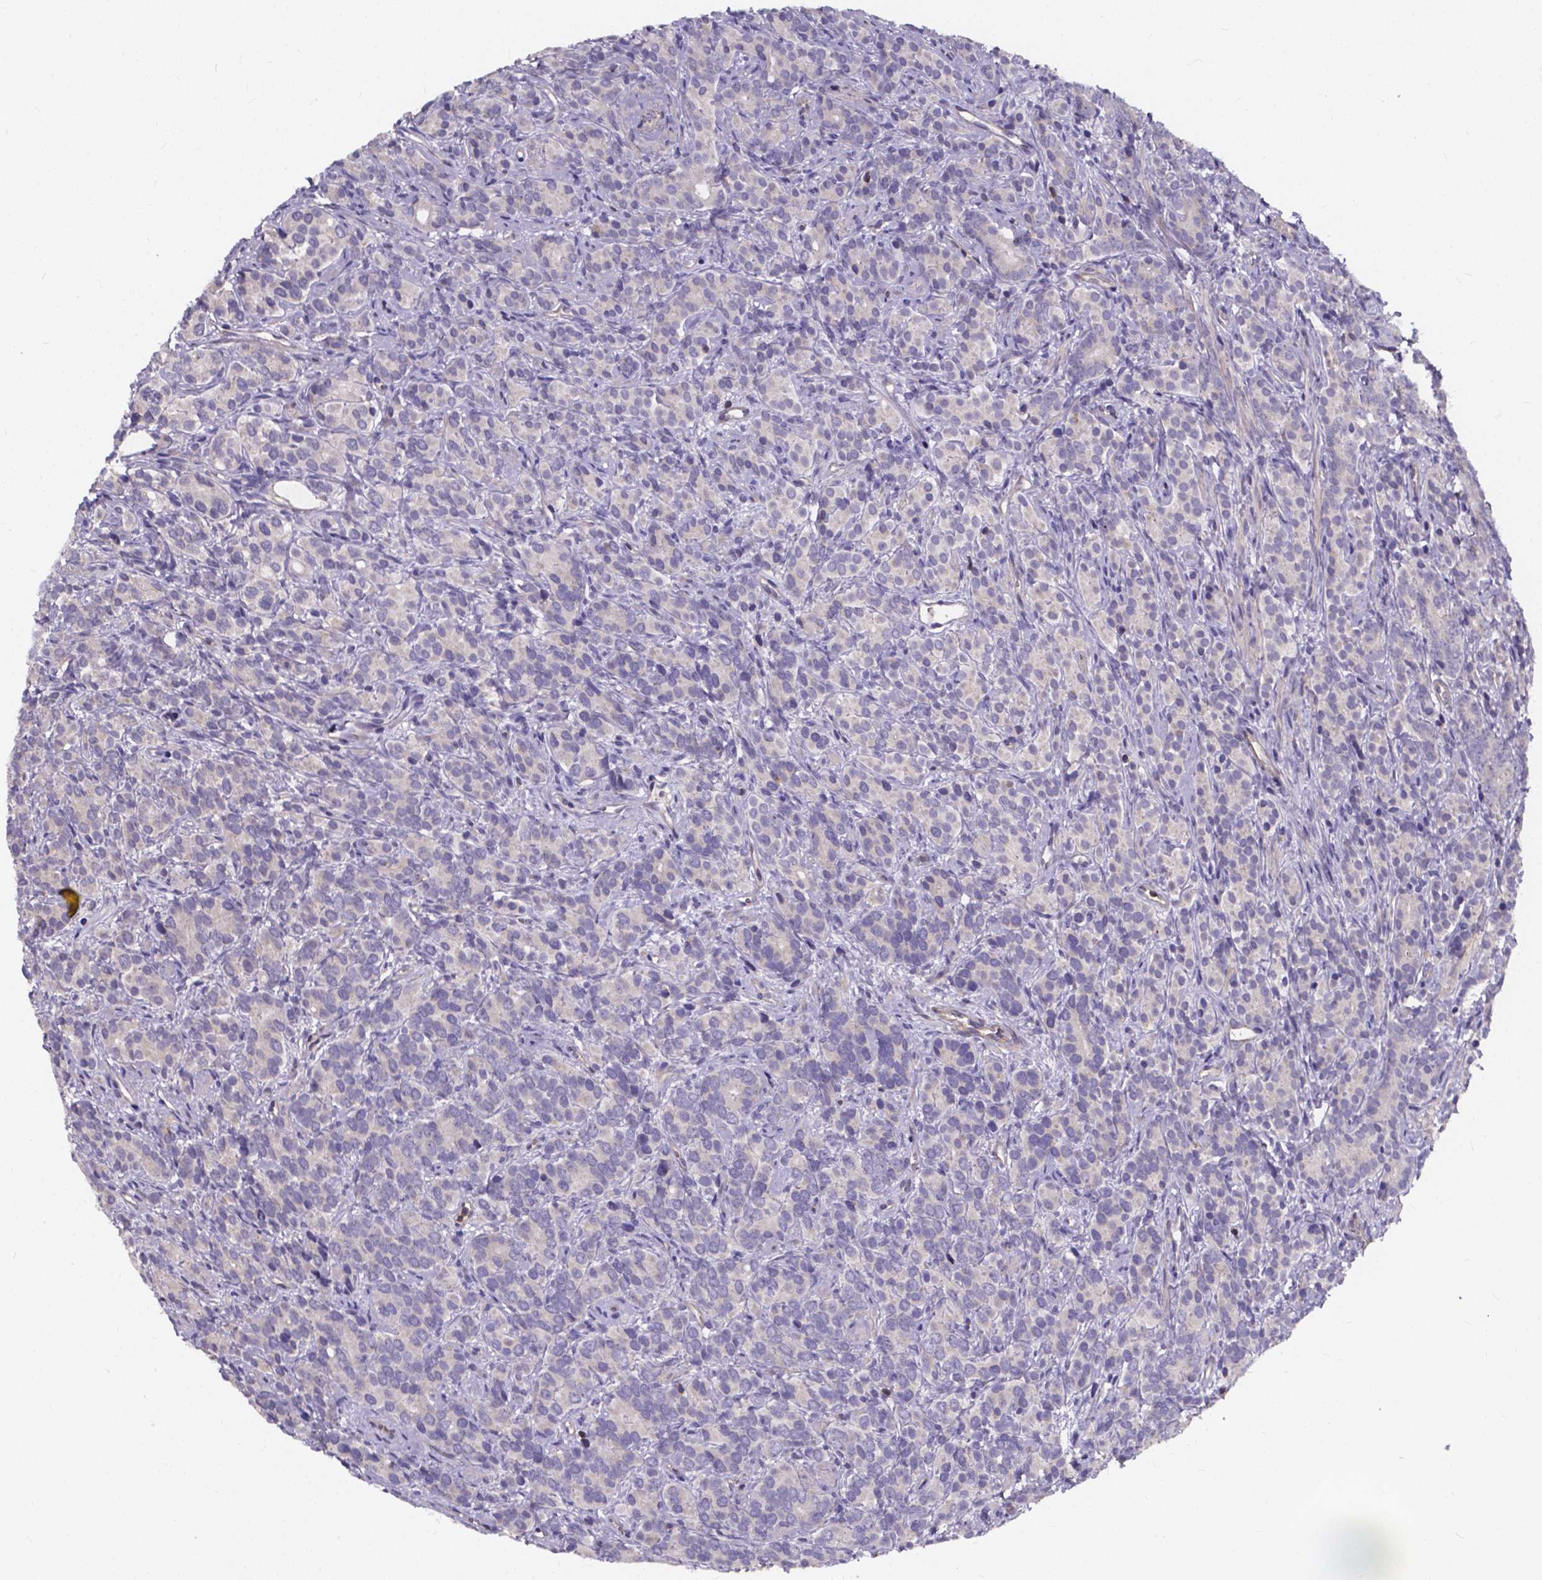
{"staining": {"intensity": "negative", "quantity": "none", "location": "none"}, "tissue": "prostate cancer", "cell_type": "Tumor cells", "image_type": "cancer", "snomed": [{"axis": "morphology", "description": "Adenocarcinoma, High grade"}, {"axis": "topography", "description": "Prostate"}], "caption": "IHC of prostate cancer (adenocarcinoma (high-grade)) shows no positivity in tumor cells.", "gene": "THEMIS", "patient": {"sex": "male", "age": 84}}